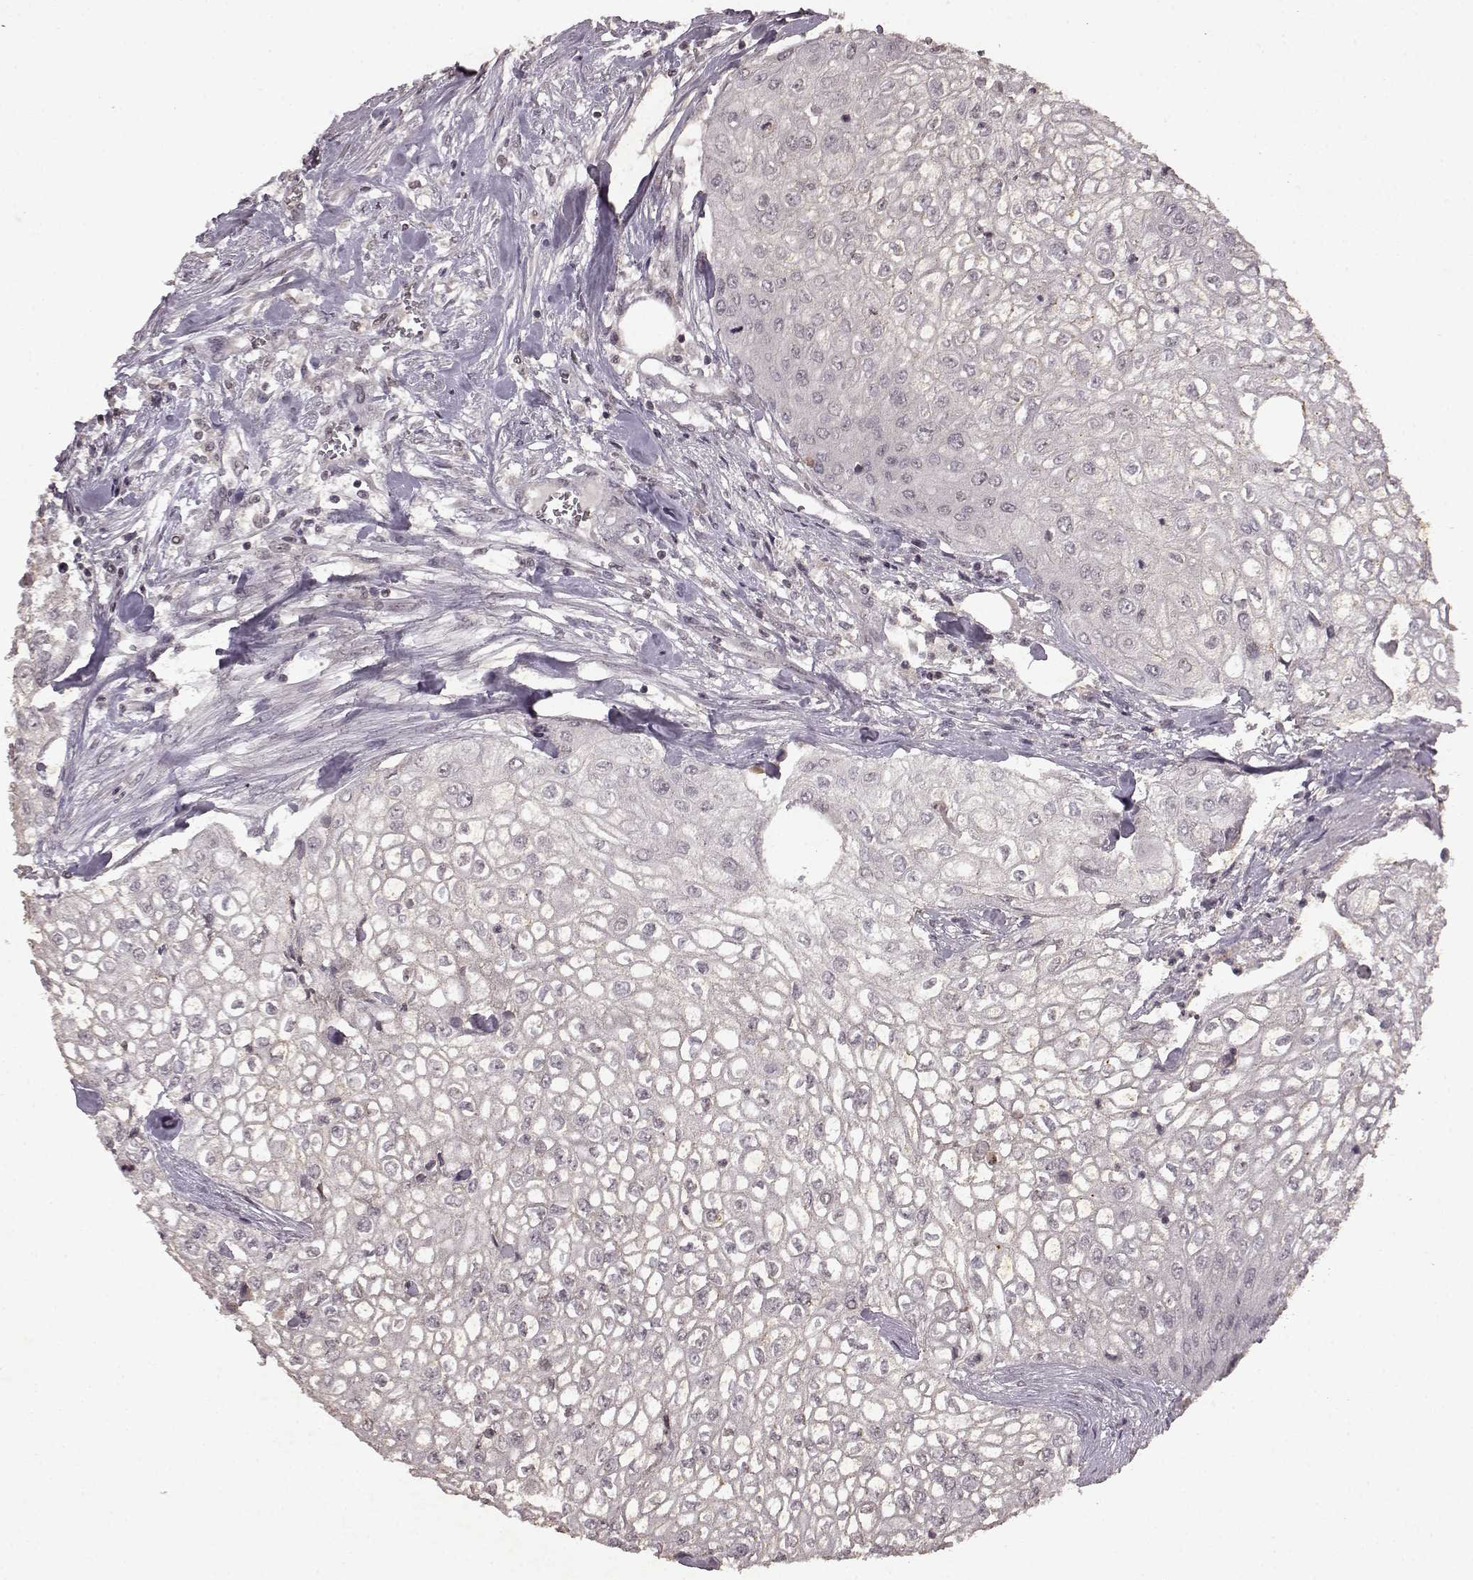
{"staining": {"intensity": "negative", "quantity": "none", "location": "none"}, "tissue": "urothelial cancer", "cell_type": "Tumor cells", "image_type": "cancer", "snomed": [{"axis": "morphology", "description": "Urothelial carcinoma, High grade"}, {"axis": "topography", "description": "Urinary bladder"}], "caption": "High-grade urothelial carcinoma was stained to show a protein in brown. There is no significant staining in tumor cells. Nuclei are stained in blue.", "gene": "LHB", "patient": {"sex": "male", "age": 62}}